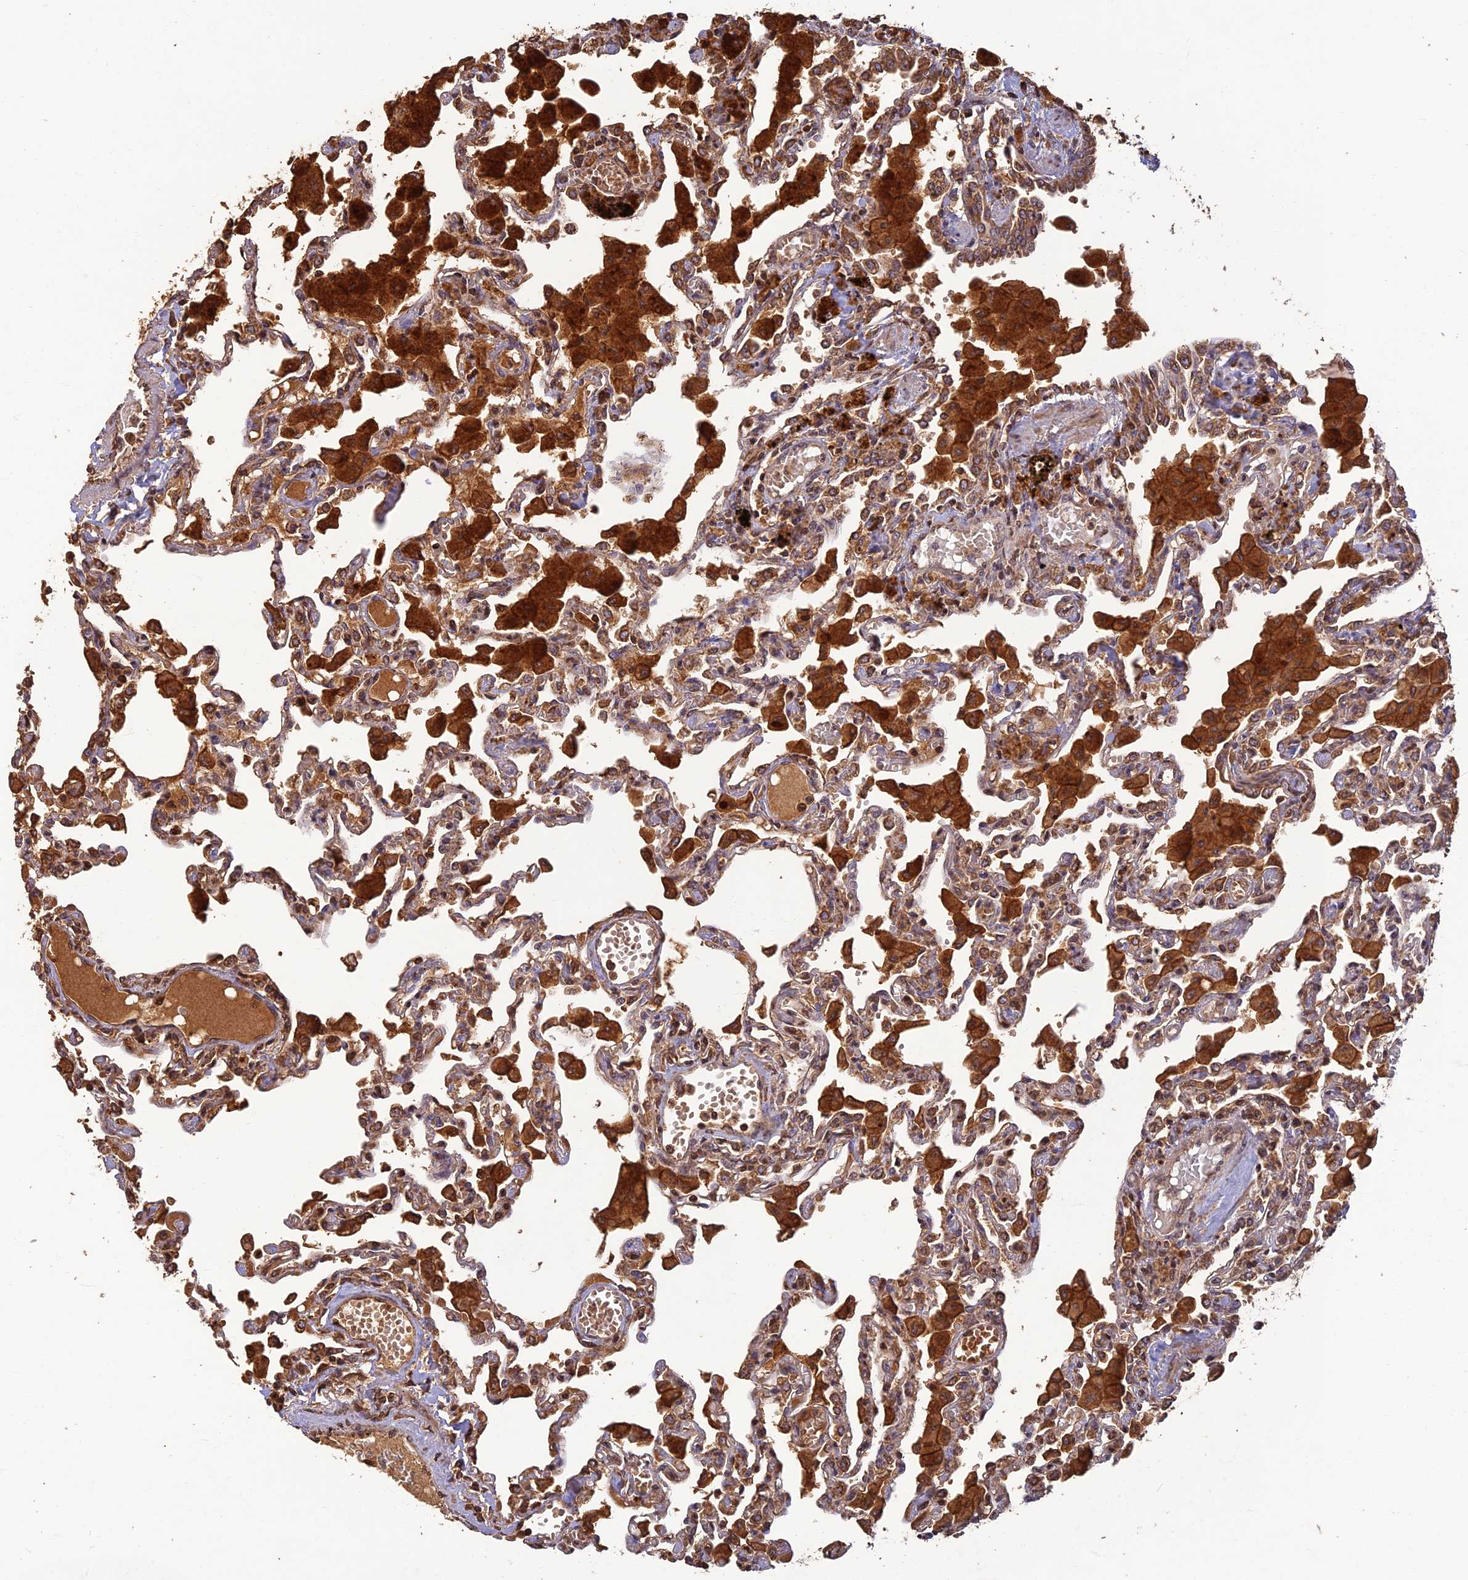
{"staining": {"intensity": "moderate", "quantity": ">75%", "location": "cytoplasmic/membranous"}, "tissue": "lung", "cell_type": "Alveolar cells", "image_type": "normal", "snomed": [{"axis": "morphology", "description": "Normal tissue, NOS"}, {"axis": "topography", "description": "Bronchus"}, {"axis": "topography", "description": "Lung"}], "caption": "Immunohistochemistry (IHC) (DAB) staining of benign human lung reveals moderate cytoplasmic/membranous protein positivity in about >75% of alveolar cells. (brown staining indicates protein expression, while blue staining denotes nuclei).", "gene": "CORO1C", "patient": {"sex": "female", "age": 49}}